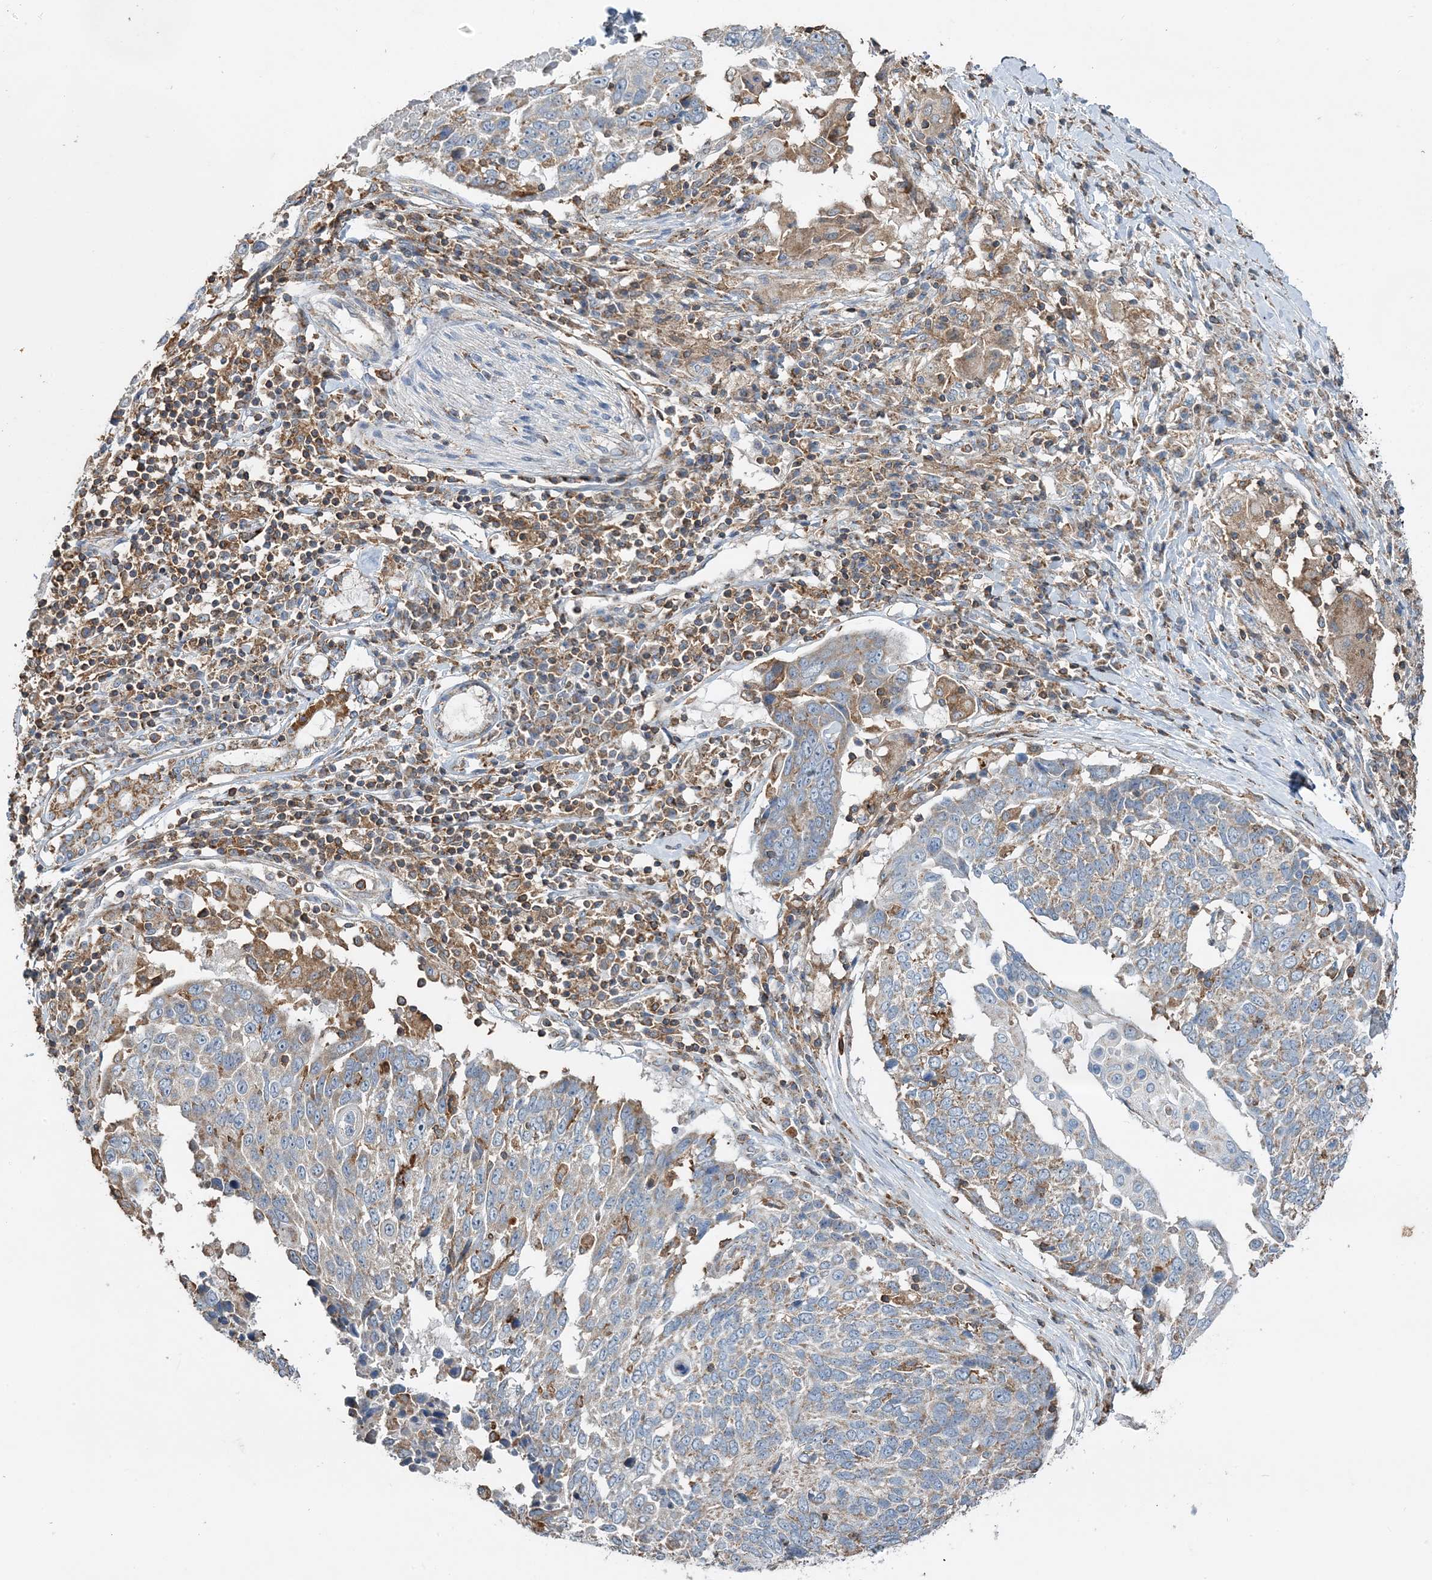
{"staining": {"intensity": "weak", "quantity": "<25%", "location": "cytoplasmic/membranous"}, "tissue": "lung cancer", "cell_type": "Tumor cells", "image_type": "cancer", "snomed": [{"axis": "morphology", "description": "Squamous cell carcinoma, NOS"}, {"axis": "topography", "description": "Lung"}], "caption": "Immunohistochemistry (IHC) image of human lung cancer stained for a protein (brown), which reveals no positivity in tumor cells.", "gene": "TMLHE", "patient": {"sex": "male", "age": 66}}